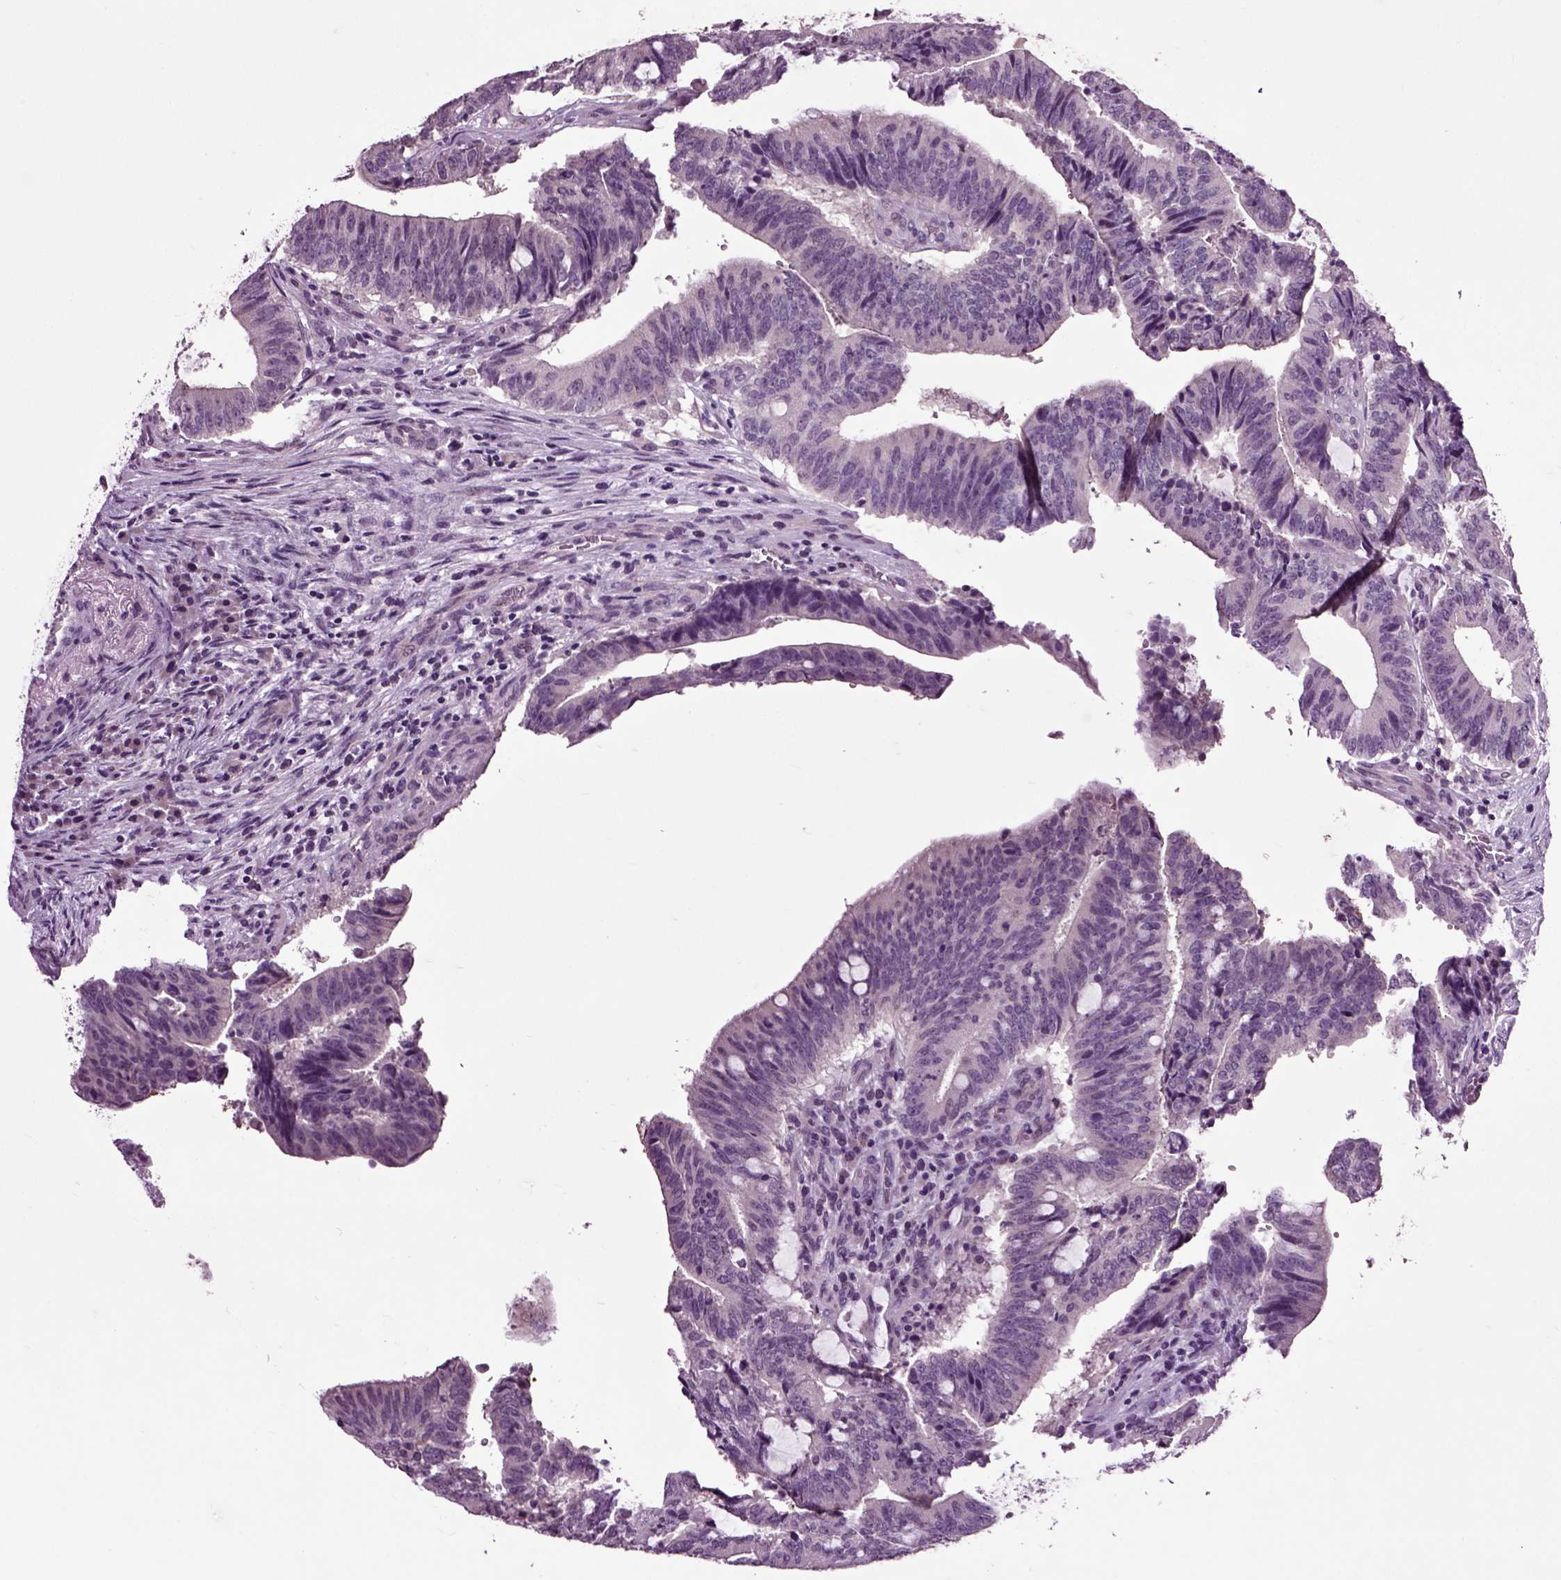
{"staining": {"intensity": "negative", "quantity": "none", "location": "none"}, "tissue": "colorectal cancer", "cell_type": "Tumor cells", "image_type": "cancer", "snomed": [{"axis": "morphology", "description": "Adenocarcinoma, NOS"}, {"axis": "topography", "description": "Colon"}], "caption": "Colorectal adenocarcinoma stained for a protein using IHC exhibits no expression tumor cells.", "gene": "CRHR1", "patient": {"sex": "female", "age": 43}}